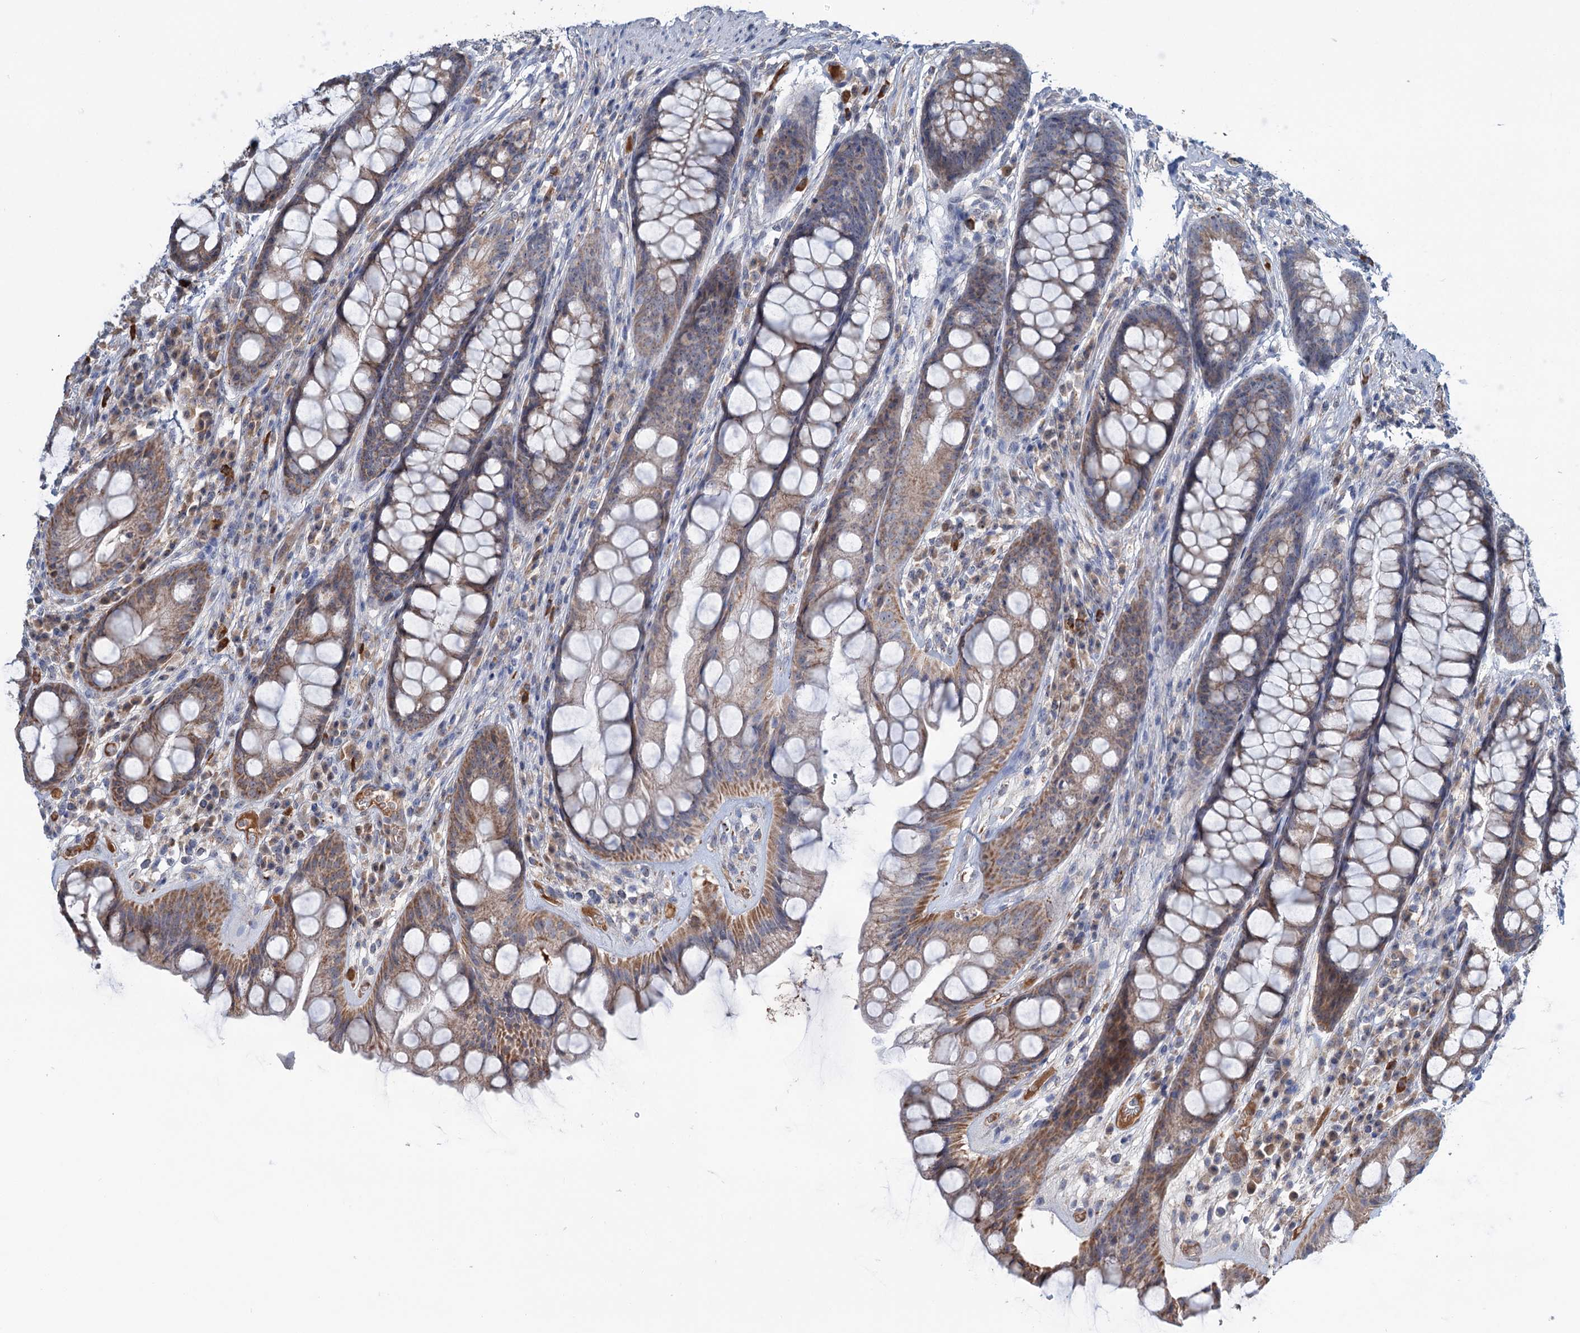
{"staining": {"intensity": "moderate", "quantity": ">75%", "location": "cytoplasmic/membranous"}, "tissue": "rectum", "cell_type": "Glandular cells", "image_type": "normal", "snomed": [{"axis": "morphology", "description": "Normal tissue, NOS"}, {"axis": "topography", "description": "Rectum"}], "caption": "This micrograph demonstrates IHC staining of normal human rectum, with medium moderate cytoplasmic/membranous staining in about >75% of glandular cells.", "gene": "LPIN1", "patient": {"sex": "male", "age": 74}}